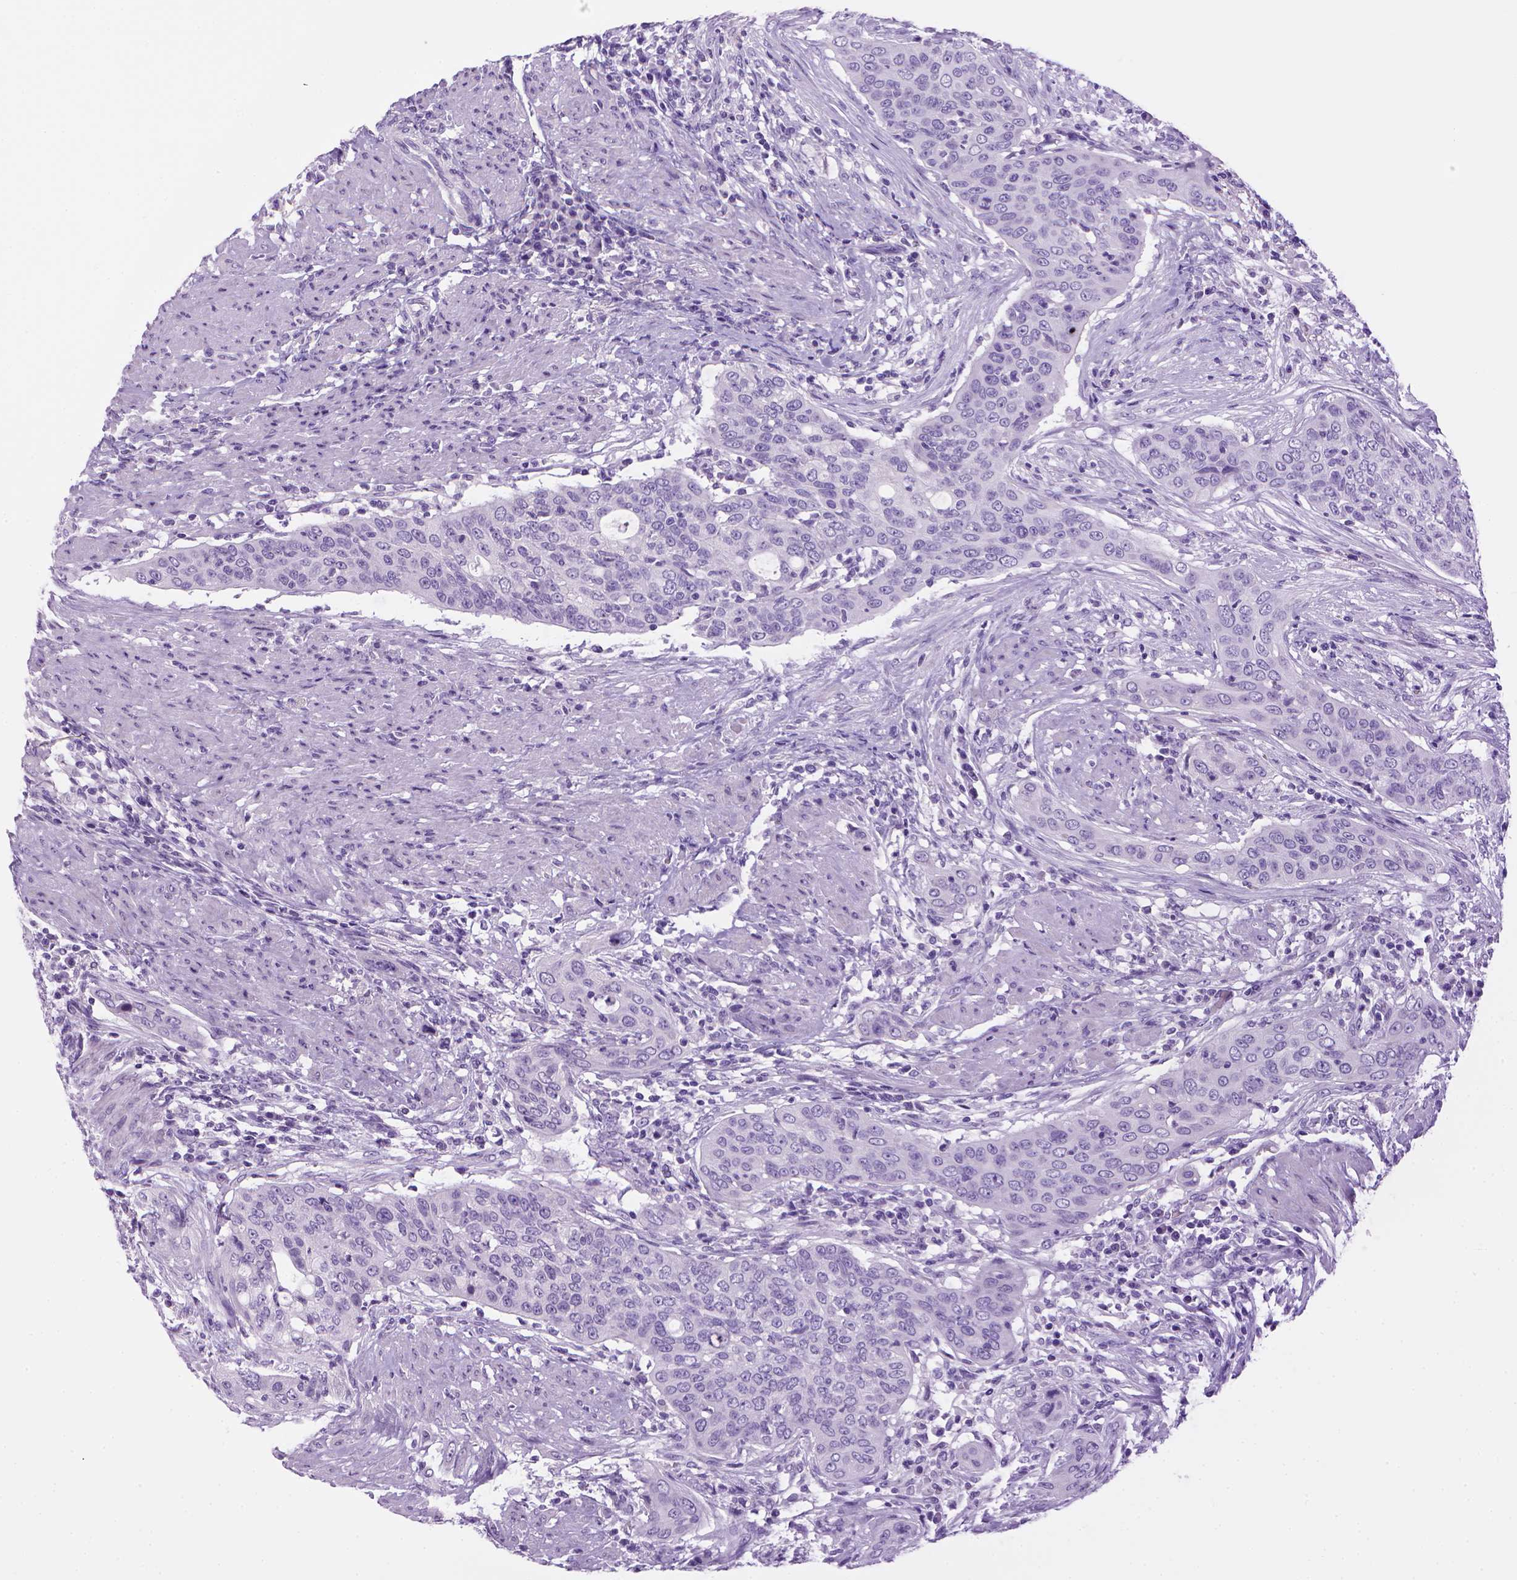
{"staining": {"intensity": "negative", "quantity": "none", "location": "none"}, "tissue": "urothelial cancer", "cell_type": "Tumor cells", "image_type": "cancer", "snomed": [{"axis": "morphology", "description": "Urothelial carcinoma, High grade"}, {"axis": "topography", "description": "Urinary bladder"}], "caption": "Tumor cells show no significant positivity in urothelial cancer. (DAB immunohistochemistry visualized using brightfield microscopy, high magnification).", "gene": "SGCG", "patient": {"sex": "male", "age": 82}}